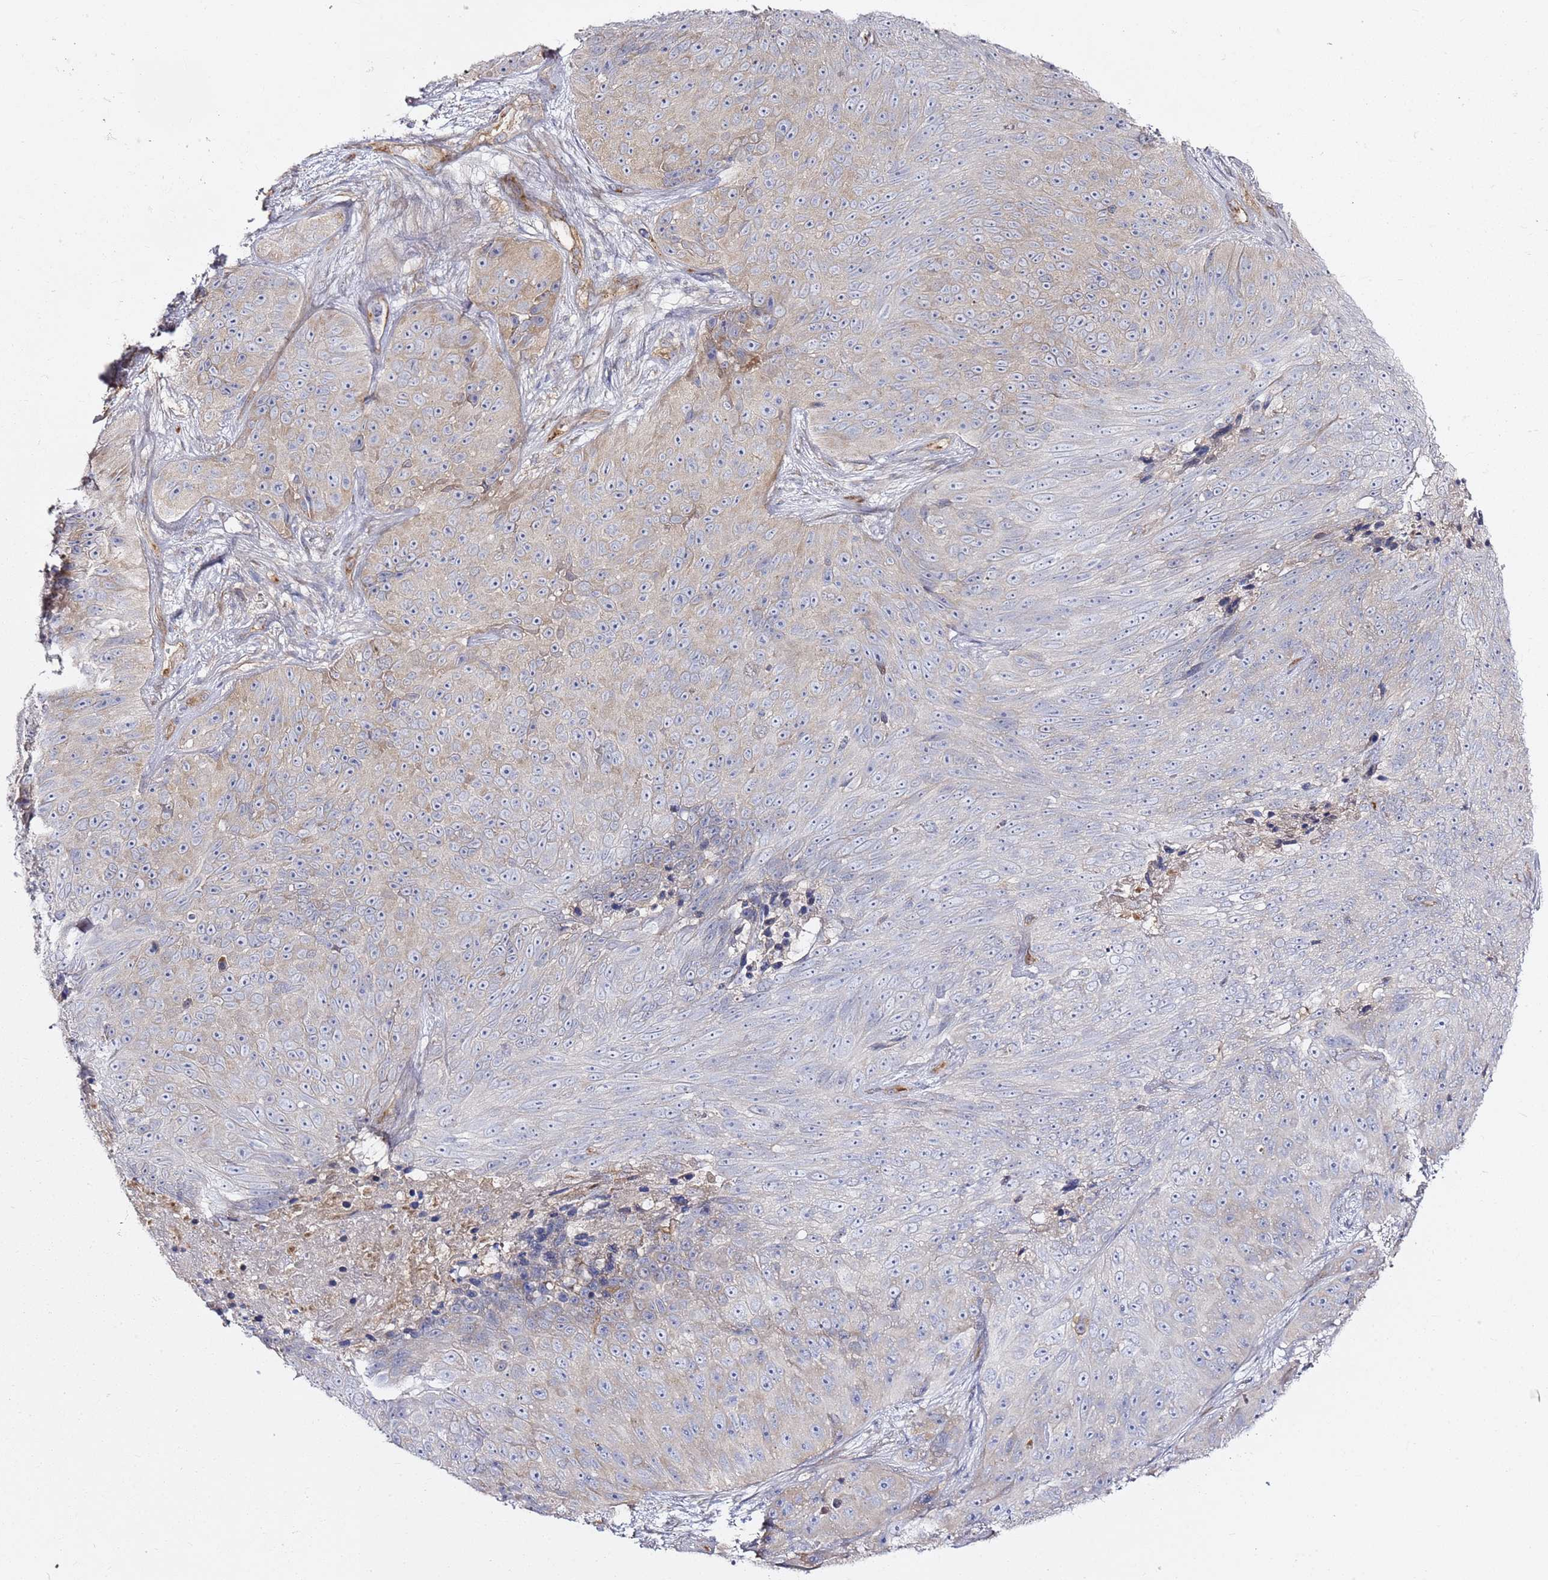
{"staining": {"intensity": "weak", "quantity": "<25%", "location": "cytoplasmic/membranous"}, "tissue": "skin cancer", "cell_type": "Tumor cells", "image_type": "cancer", "snomed": [{"axis": "morphology", "description": "Squamous cell carcinoma, NOS"}, {"axis": "topography", "description": "Skin"}], "caption": "A high-resolution micrograph shows immunohistochemistry staining of skin cancer, which demonstrates no significant staining in tumor cells.", "gene": "EPS8L1", "patient": {"sex": "female", "age": 87}}